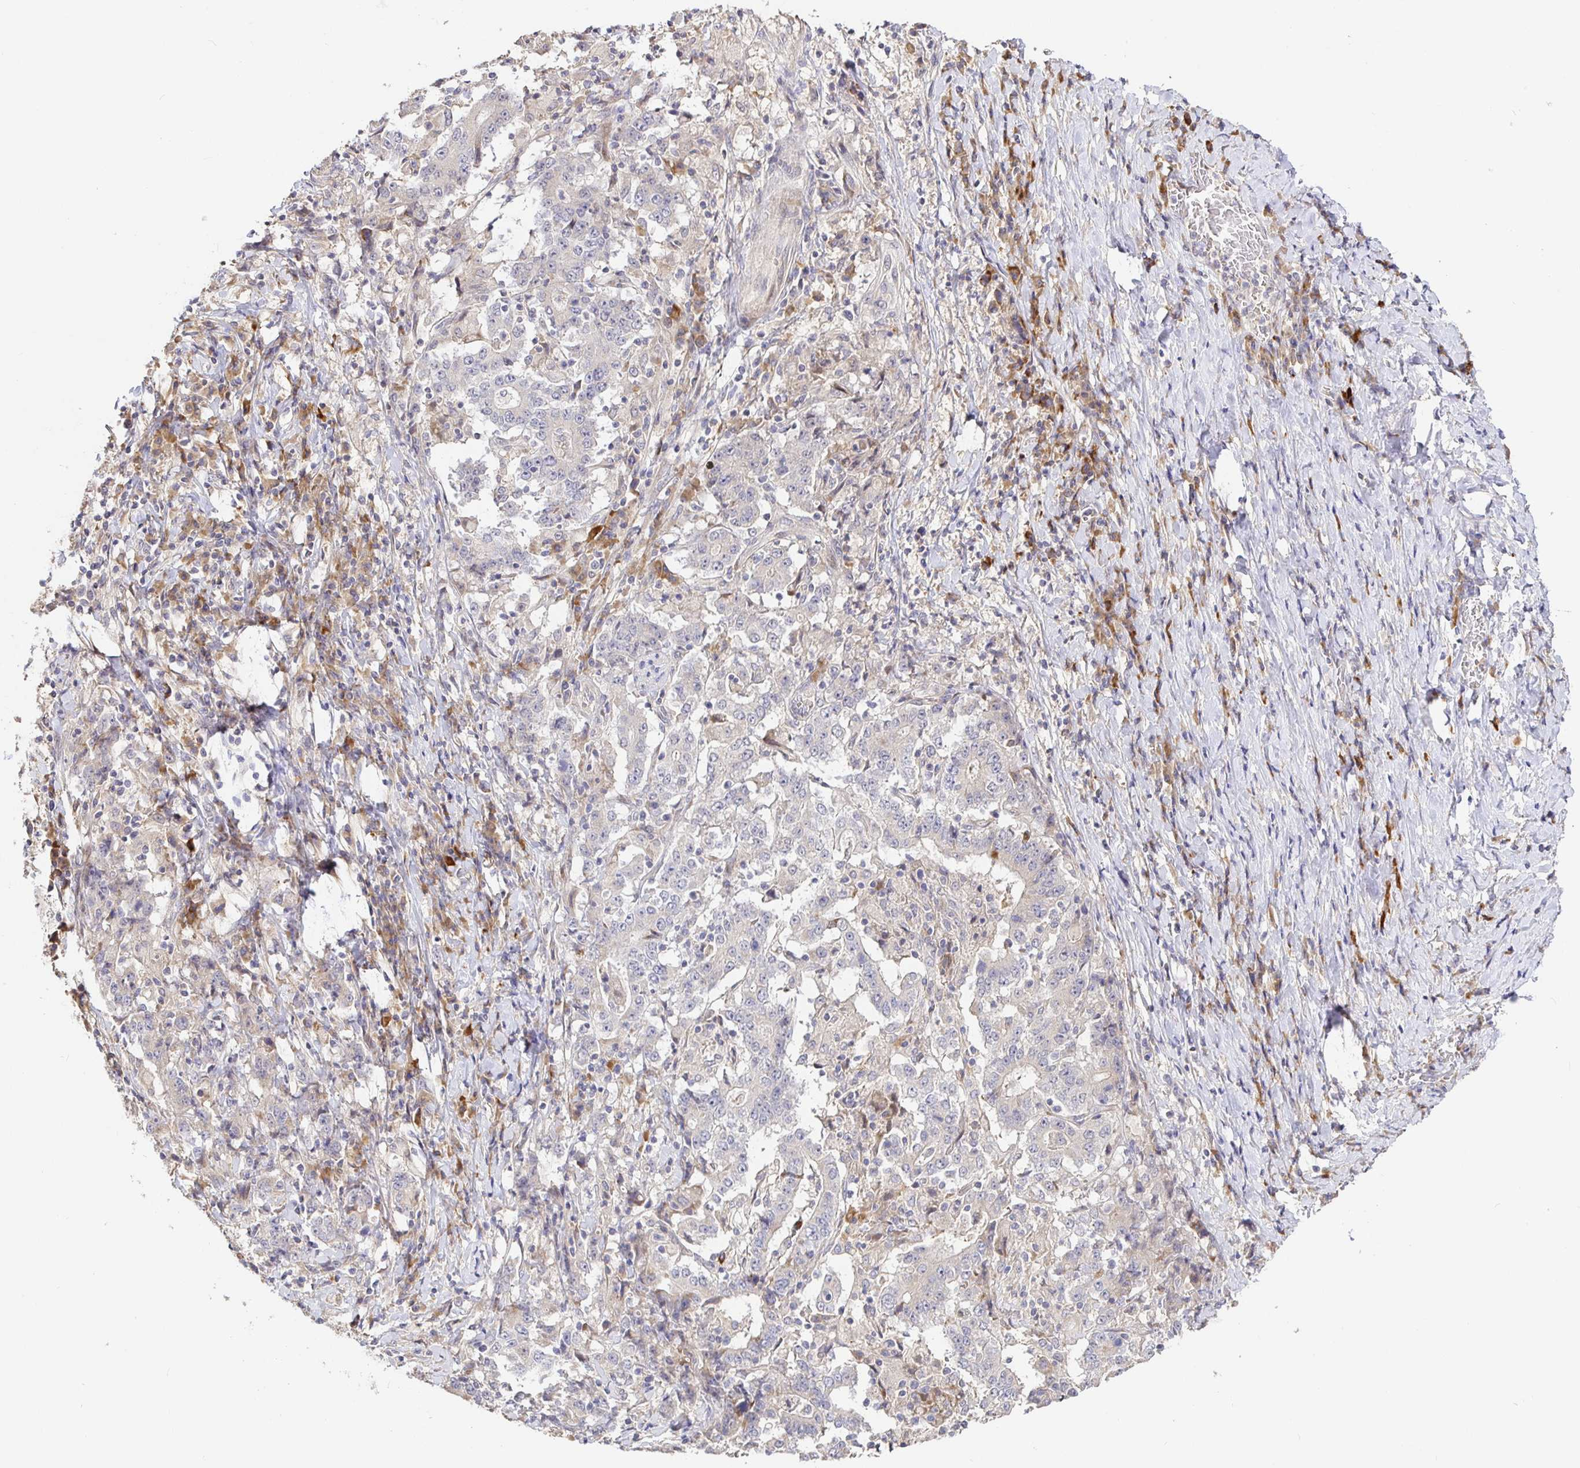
{"staining": {"intensity": "negative", "quantity": "none", "location": "none"}, "tissue": "stomach cancer", "cell_type": "Tumor cells", "image_type": "cancer", "snomed": [{"axis": "morphology", "description": "Normal tissue, NOS"}, {"axis": "morphology", "description": "Adenocarcinoma, NOS"}, {"axis": "topography", "description": "Stomach, upper"}, {"axis": "topography", "description": "Stomach"}], "caption": "High power microscopy micrograph of an immunohistochemistry (IHC) histopathology image of adenocarcinoma (stomach), revealing no significant expression in tumor cells.", "gene": "ZDHHC11", "patient": {"sex": "male", "age": 59}}